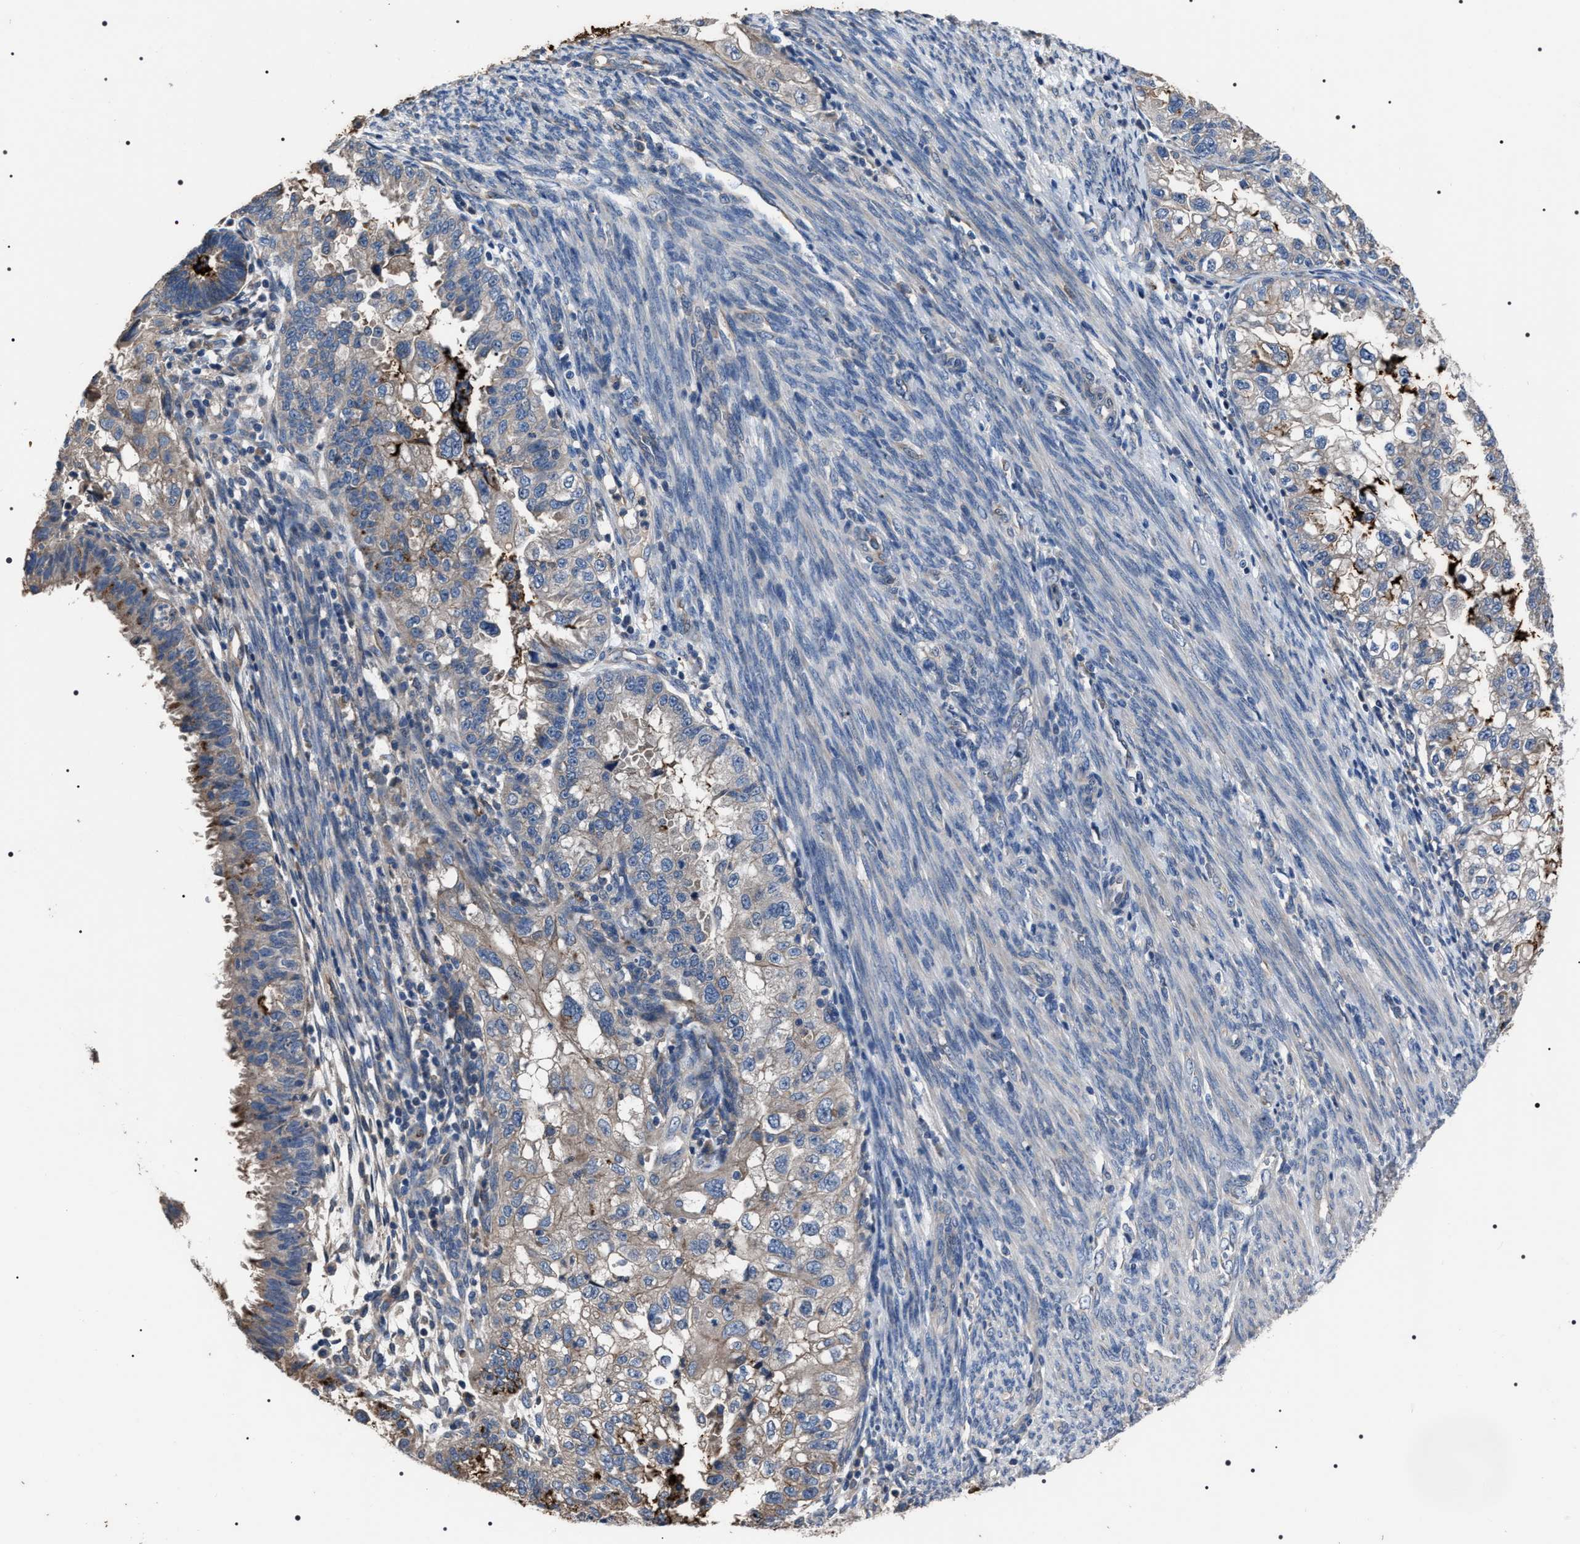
{"staining": {"intensity": "strong", "quantity": "<25%", "location": "cytoplasmic/membranous"}, "tissue": "endometrial cancer", "cell_type": "Tumor cells", "image_type": "cancer", "snomed": [{"axis": "morphology", "description": "Adenocarcinoma, NOS"}, {"axis": "topography", "description": "Endometrium"}], "caption": "High-power microscopy captured an immunohistochemistry image of adenocarcinoma (endometrial), revealing strong cytoplasmic/membranous staining in approximately <25% of tumor cells.", "gene": "TRIM54", "patient": {"sex": "female", "age": 85}}